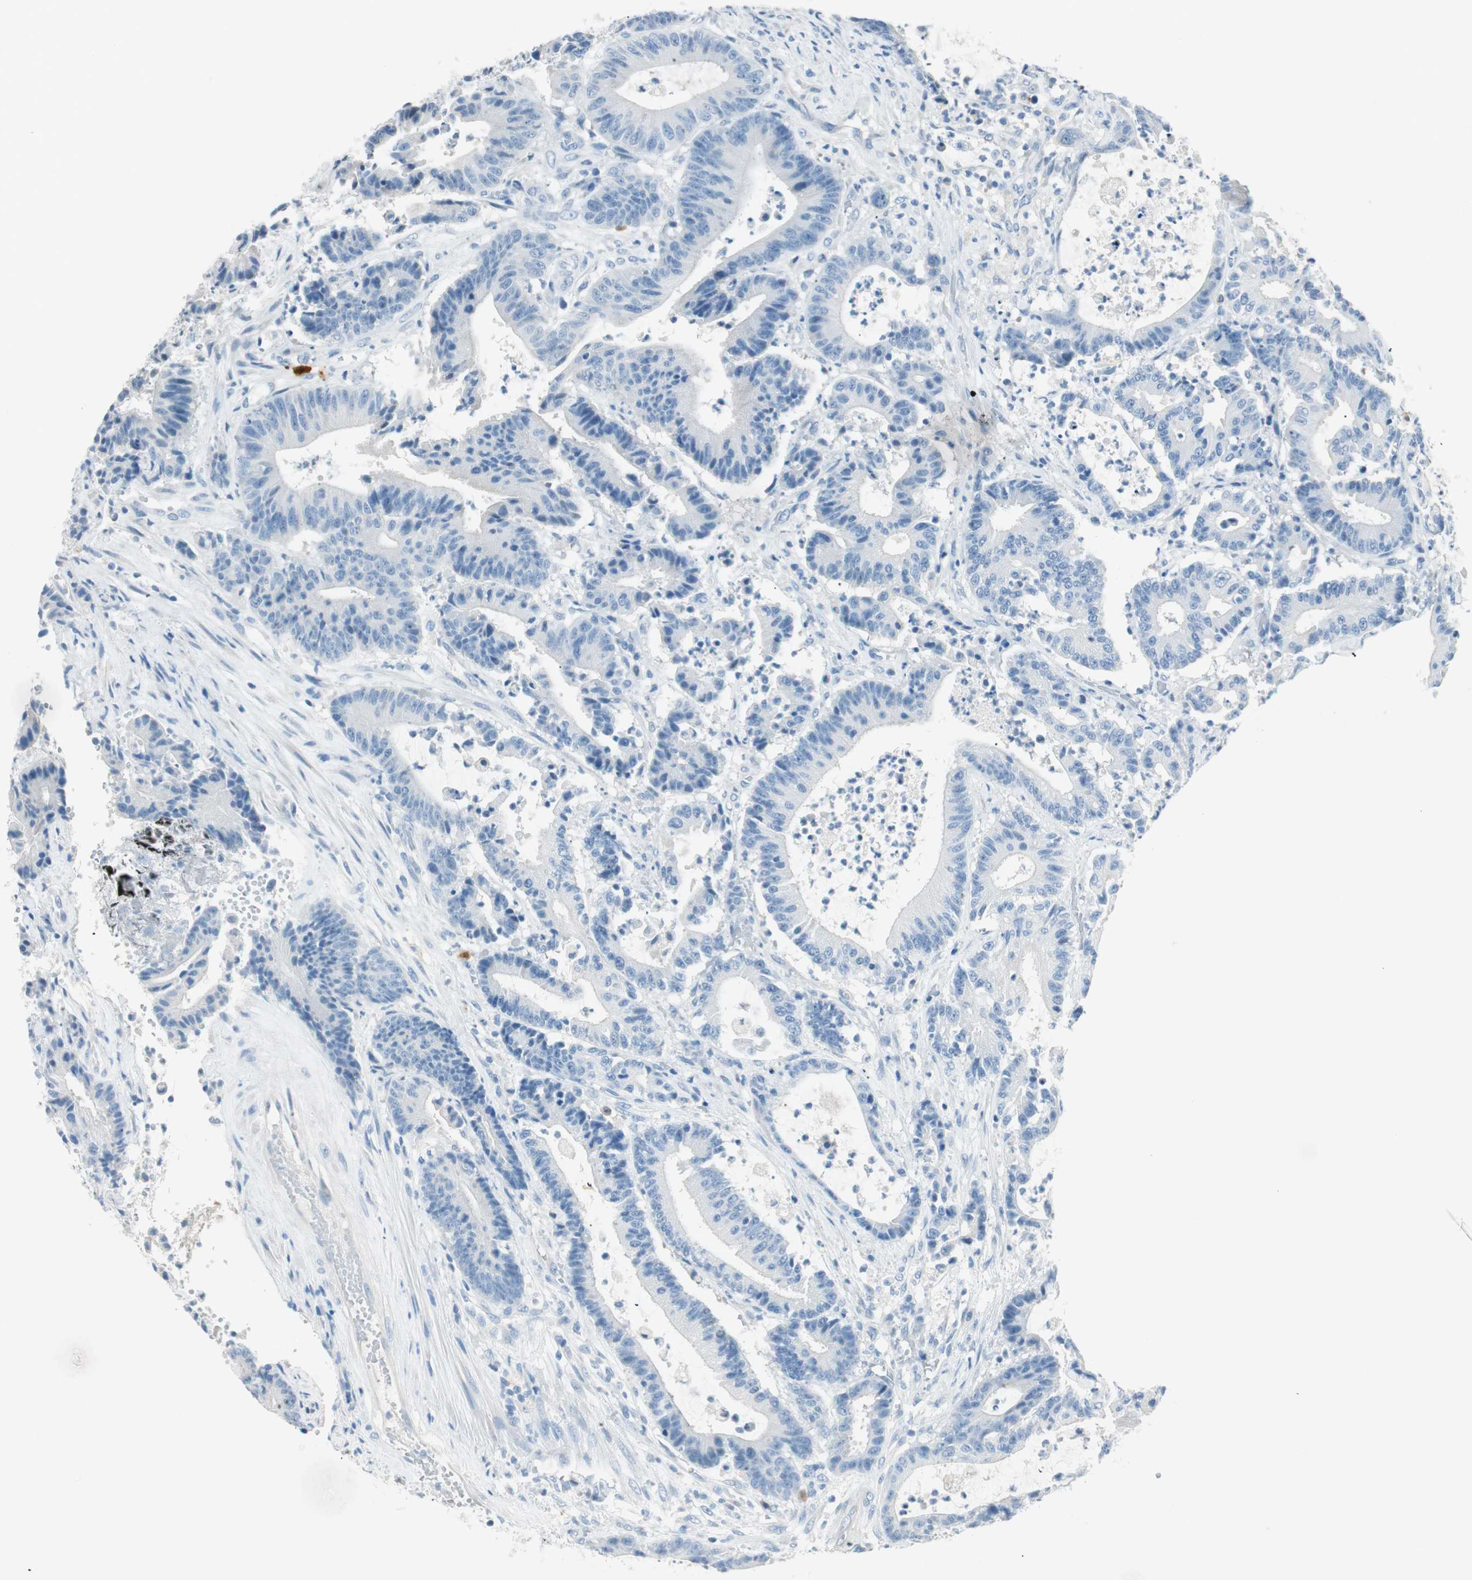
{"staining": {"intensity": "negative", "quantity": "none", "location": "none"}, "tissue": "colorectal cancer", "cell_type": "Tumor cells", "image_type": "cancer", "snomed": [{"axis": "morphology", "description": "Adenocarcinoma, NOS"}, {"axis": "topography", "description": "Colon"}], "caption": "There is no significant staining in tumor cells of adenocarcinoma (colorectal).", "gene": "HPGD", "patient": {"sex": "female", "age": 84}}